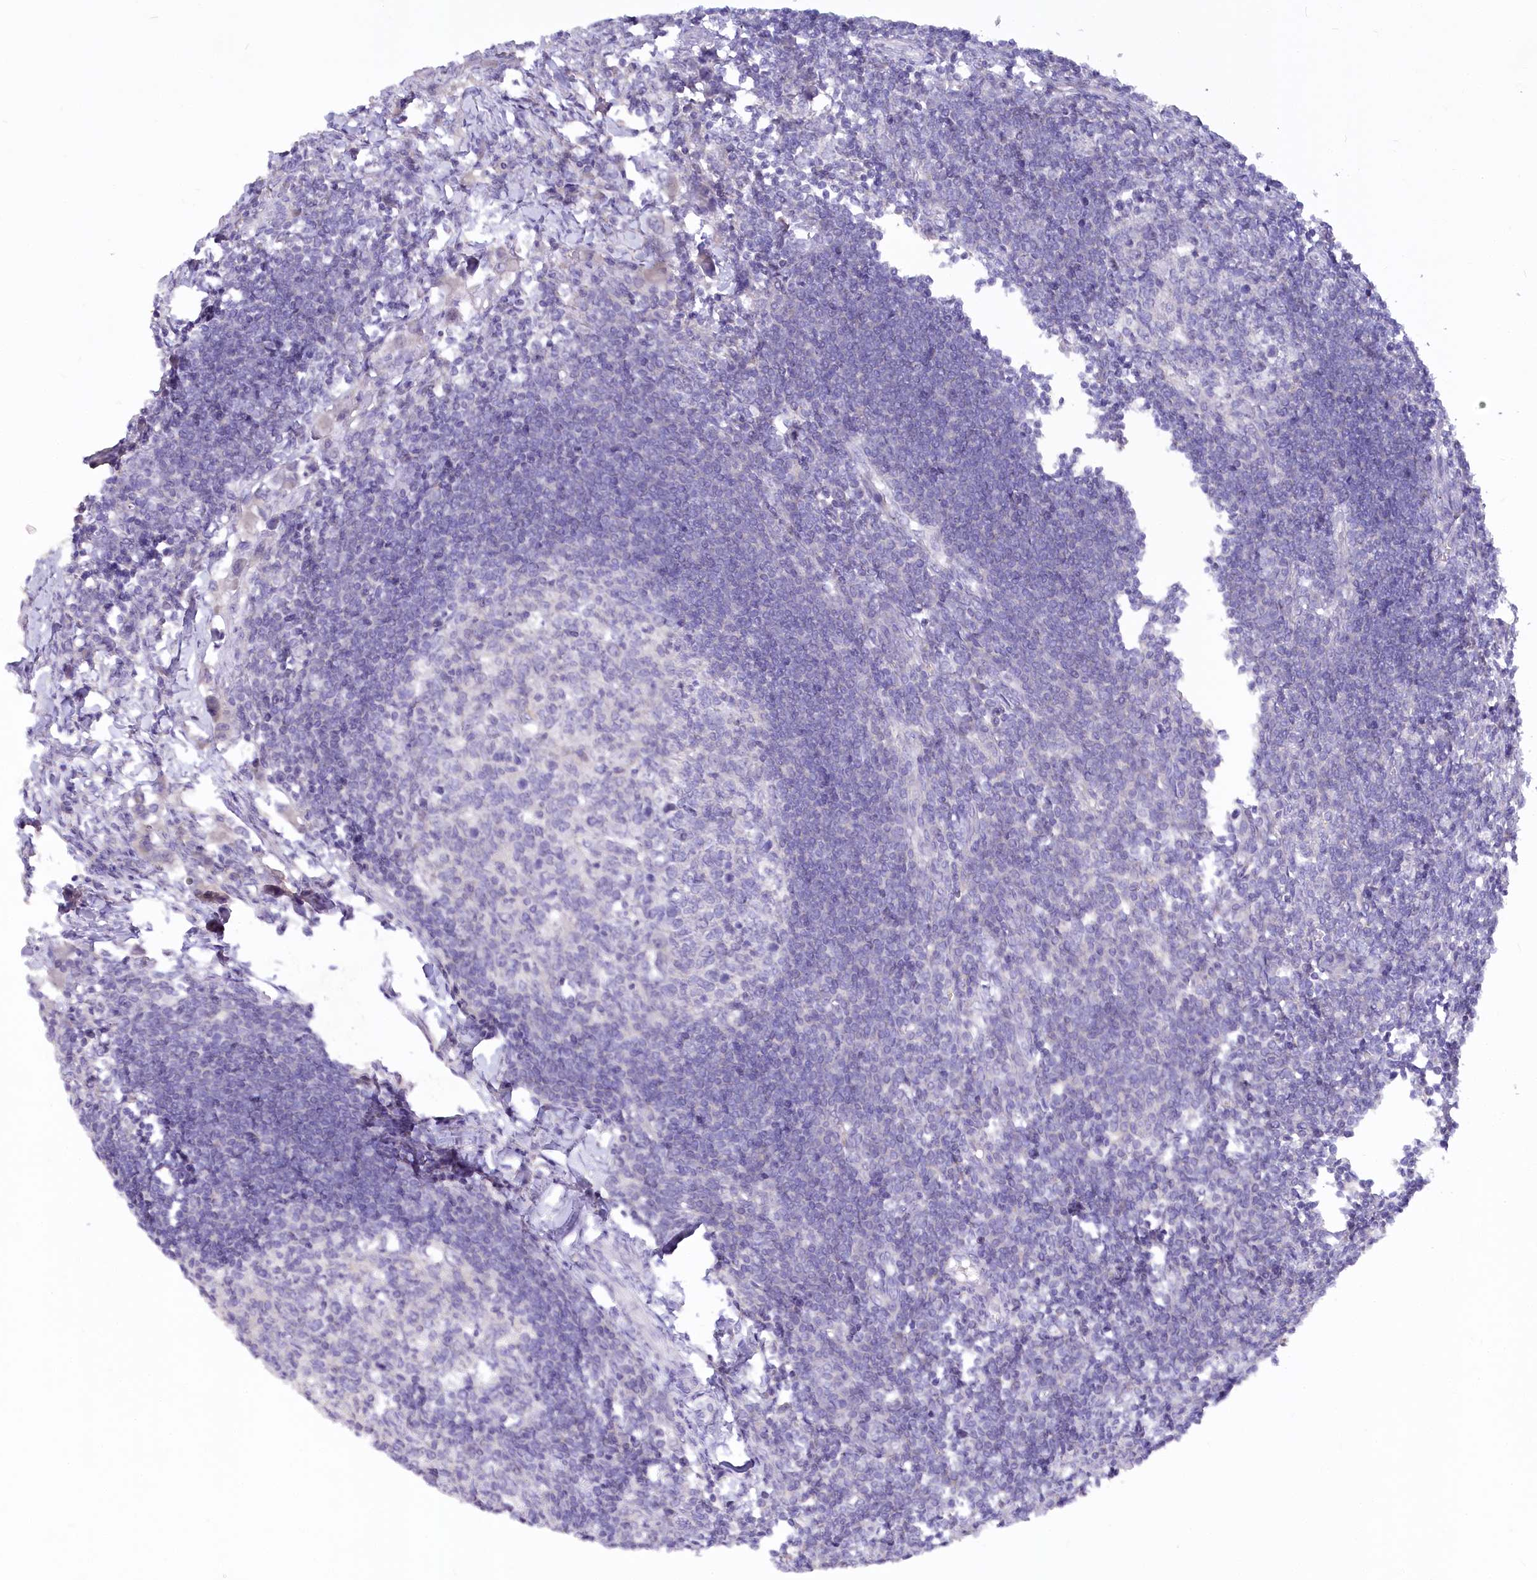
{"staining": {"intensity": "negative", "quantity": "none", "location": "none"}, "tissue": "lymph node", "cell_type": "Germinal center cells", "image_type": "normal", "snomed": [{"axis": "morphology", "description": "Normal tissue, NOS"}, {"axis": "morphology", "description": "Malignant melanoma, Metastatic site"}, {"axis": "topography", "description": "Lymph node"}], "caption": "High power microscopy image of an IHC photomicrograph of benign lymph node, revealing no significant expression in germinal center cells. (DAB immunohistochemistry (IHC) visualized using brightfield microscopy, high magnification).", "gene": "EFHC2", "patient": {"sex": "male", "age": 41}}